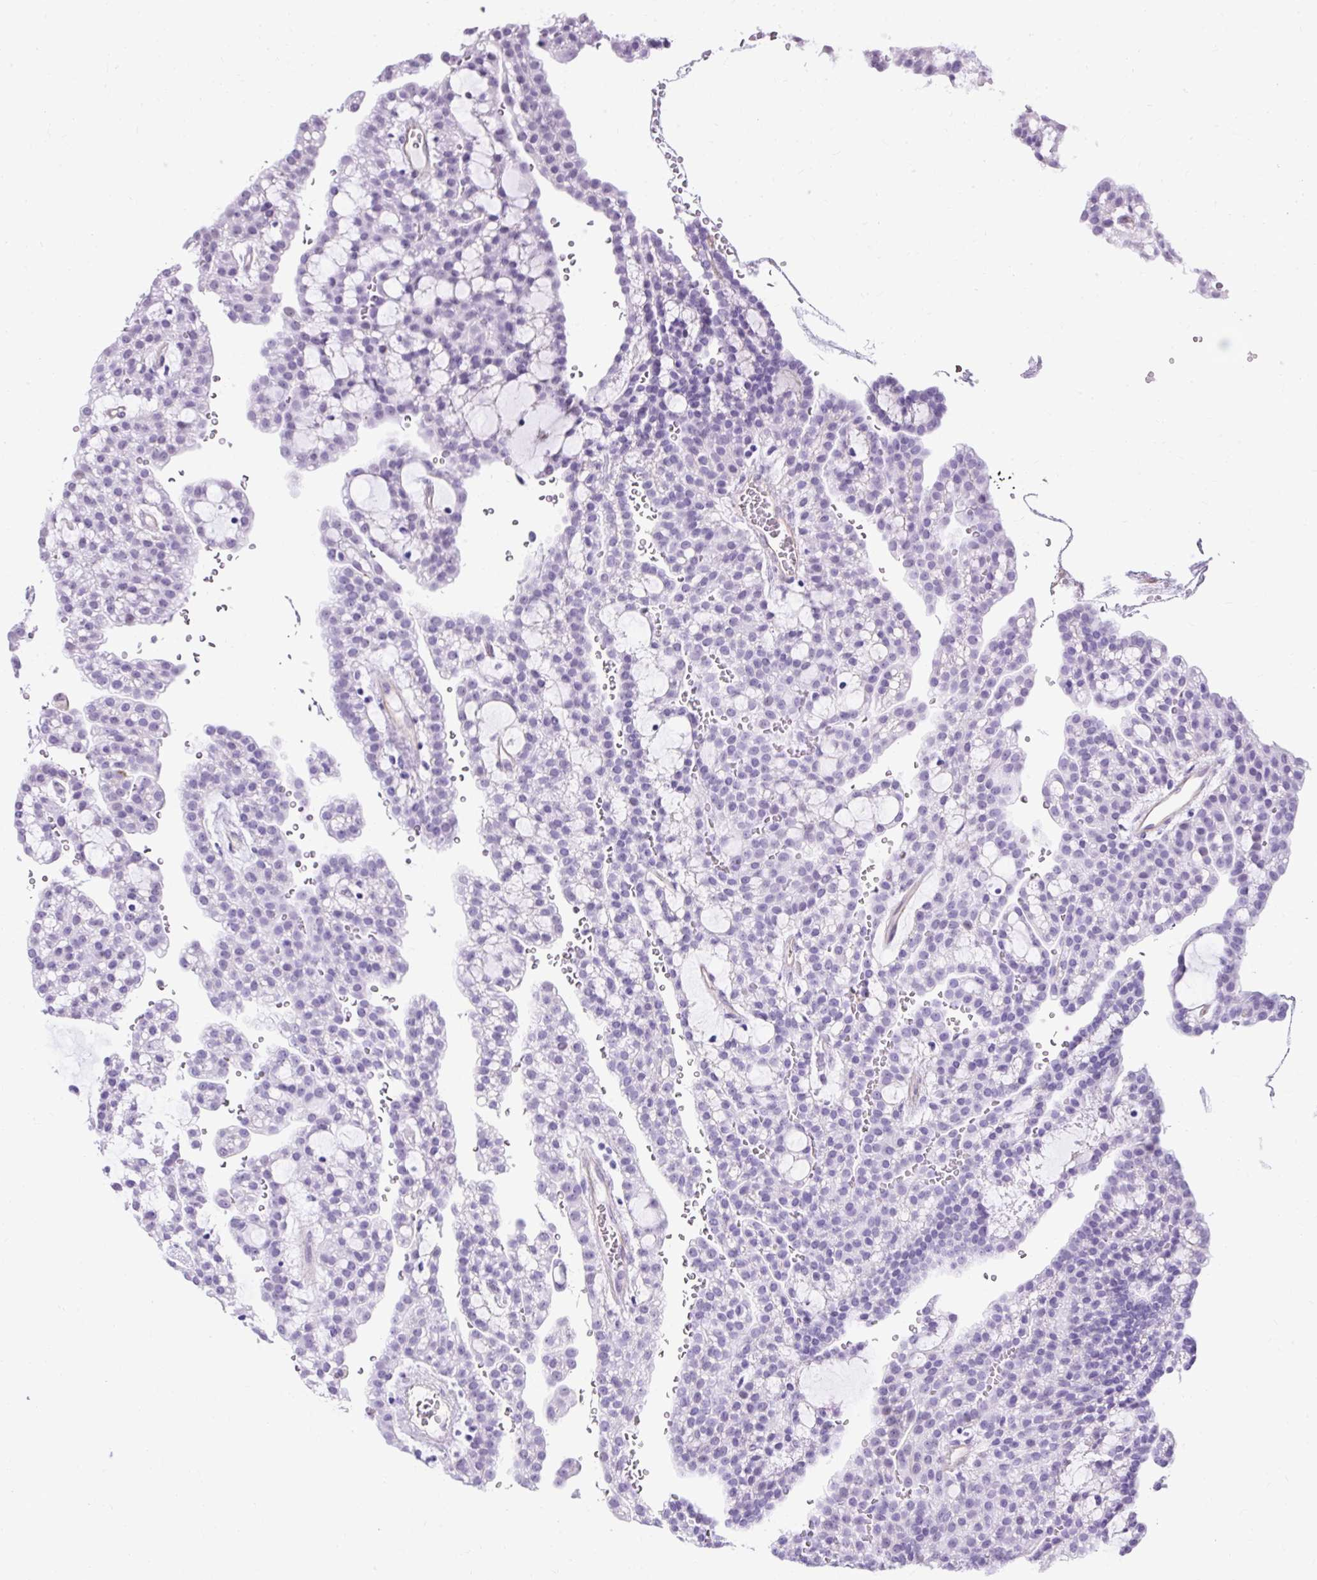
{"staining": {"intensity": "negative", "quantity": "none", "location": "none"}, "tissue": "renal cancer", "cell_type": "Tumor cells", "image_type": "cancer", "snomed": [{"axis": "morphology", "description": "Adenocarcinoma, NOS"}, {"axis": "topography", "description": "Kidney"}], "caption": "This micrograph is of renal adenocarcinoma stained with immunohistochemistry to label a protein in brown with the nuclei are counter-stained blue. There is no expression in tumor cells.", "gene": "KRT12", "patient": {"sex": "male", "age": 63}}